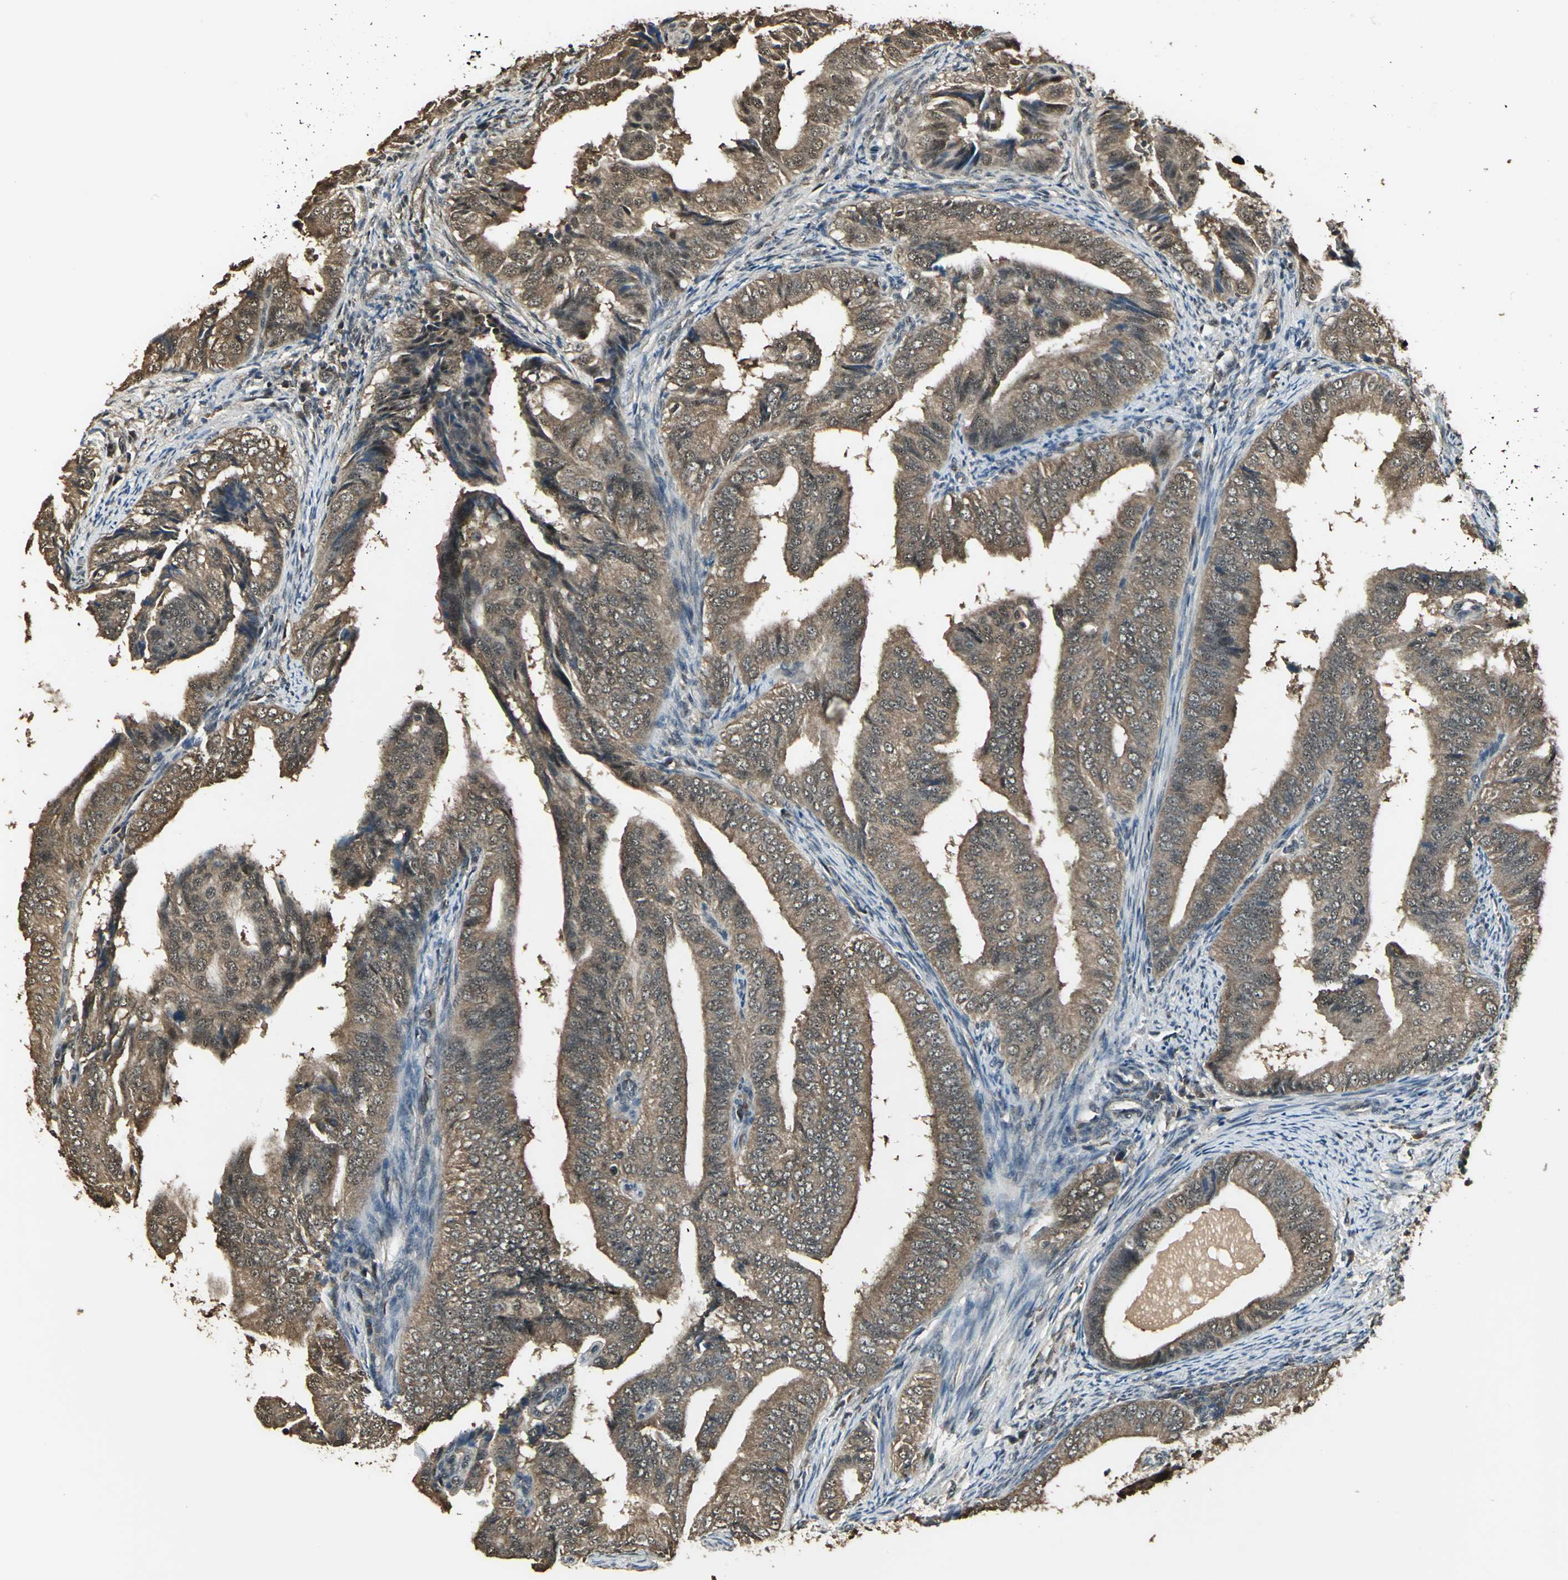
{"staining": {"intensity": "strong", "quantity": ">75%", "location": "cytoplasmic/membranous"}, "tissue": "endometrial cancer", "cell_type": "Tumor cells", "image_type": "cancer", "snomed": [{"axis": "morphology", "description": "Adenocarcinoma, NOS"}, {"axis": "topography", "description": "Endometrium"}], "caption": "Protein staining demonstrates strong cytoplasmic/membranous expression in approximately >75% of tumor cells in endometrial adenocarcinoma. (IHC, brightfield microscopy, high magnification).", "gene": "UCHL5", "patient": {"sex": "female", "age": 58}}